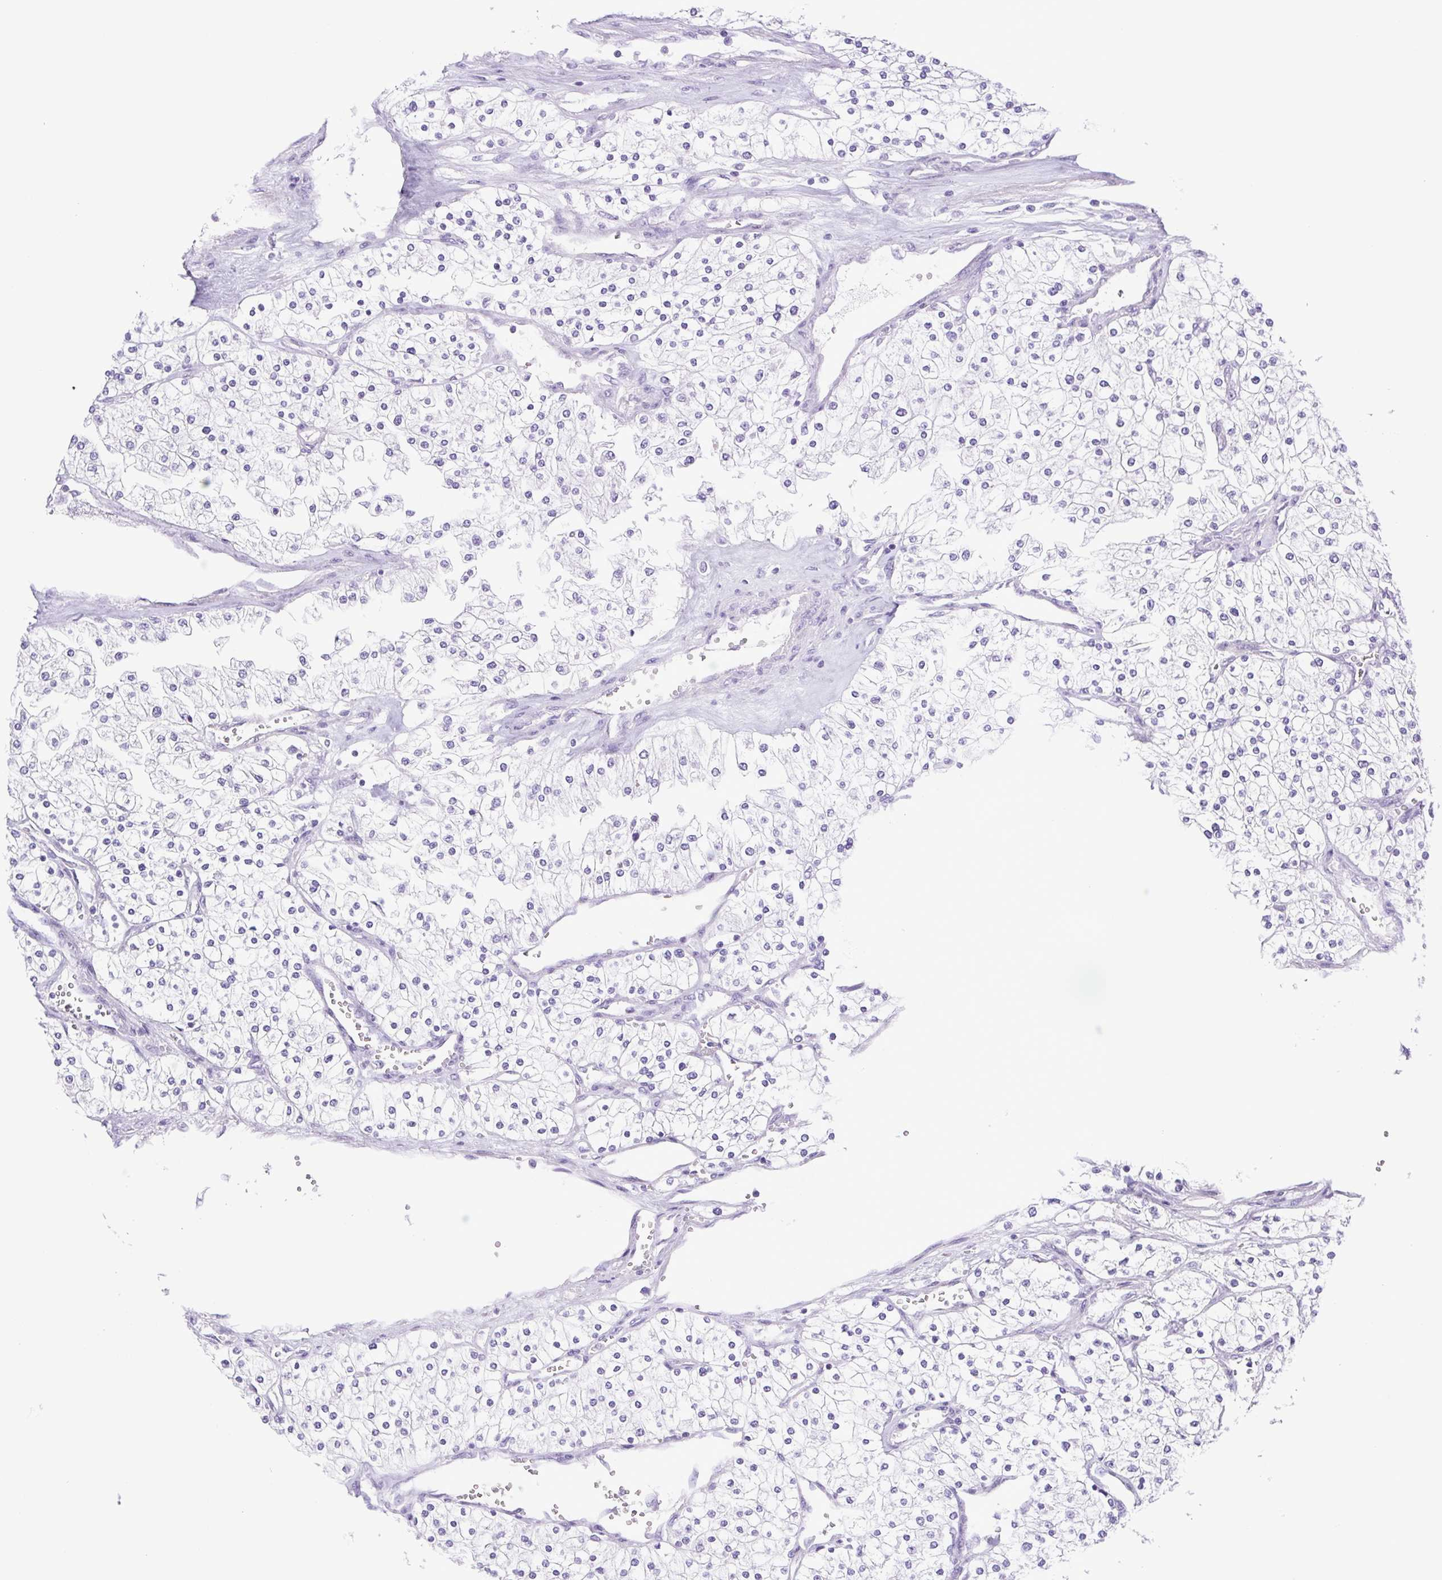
{"staining": {"intensity": "negative", "quantity": "none", "location": "none"}, "tissue": "renal cancer", "cell_type": "Tumor cells", "image_type": "cancer", "snomed": [{"axis": "morphology", "description": "Adenocarcinoma, NOS"}, {"axis": "topography", "description": "Kidney"}], "caption": "The immunohistochemistry (IHC) image has no significant staining in tumor cells of renal adenocarcinoma tissue.", "gene": "CDSN", "patient": {"sex": "male", "age": 80}}